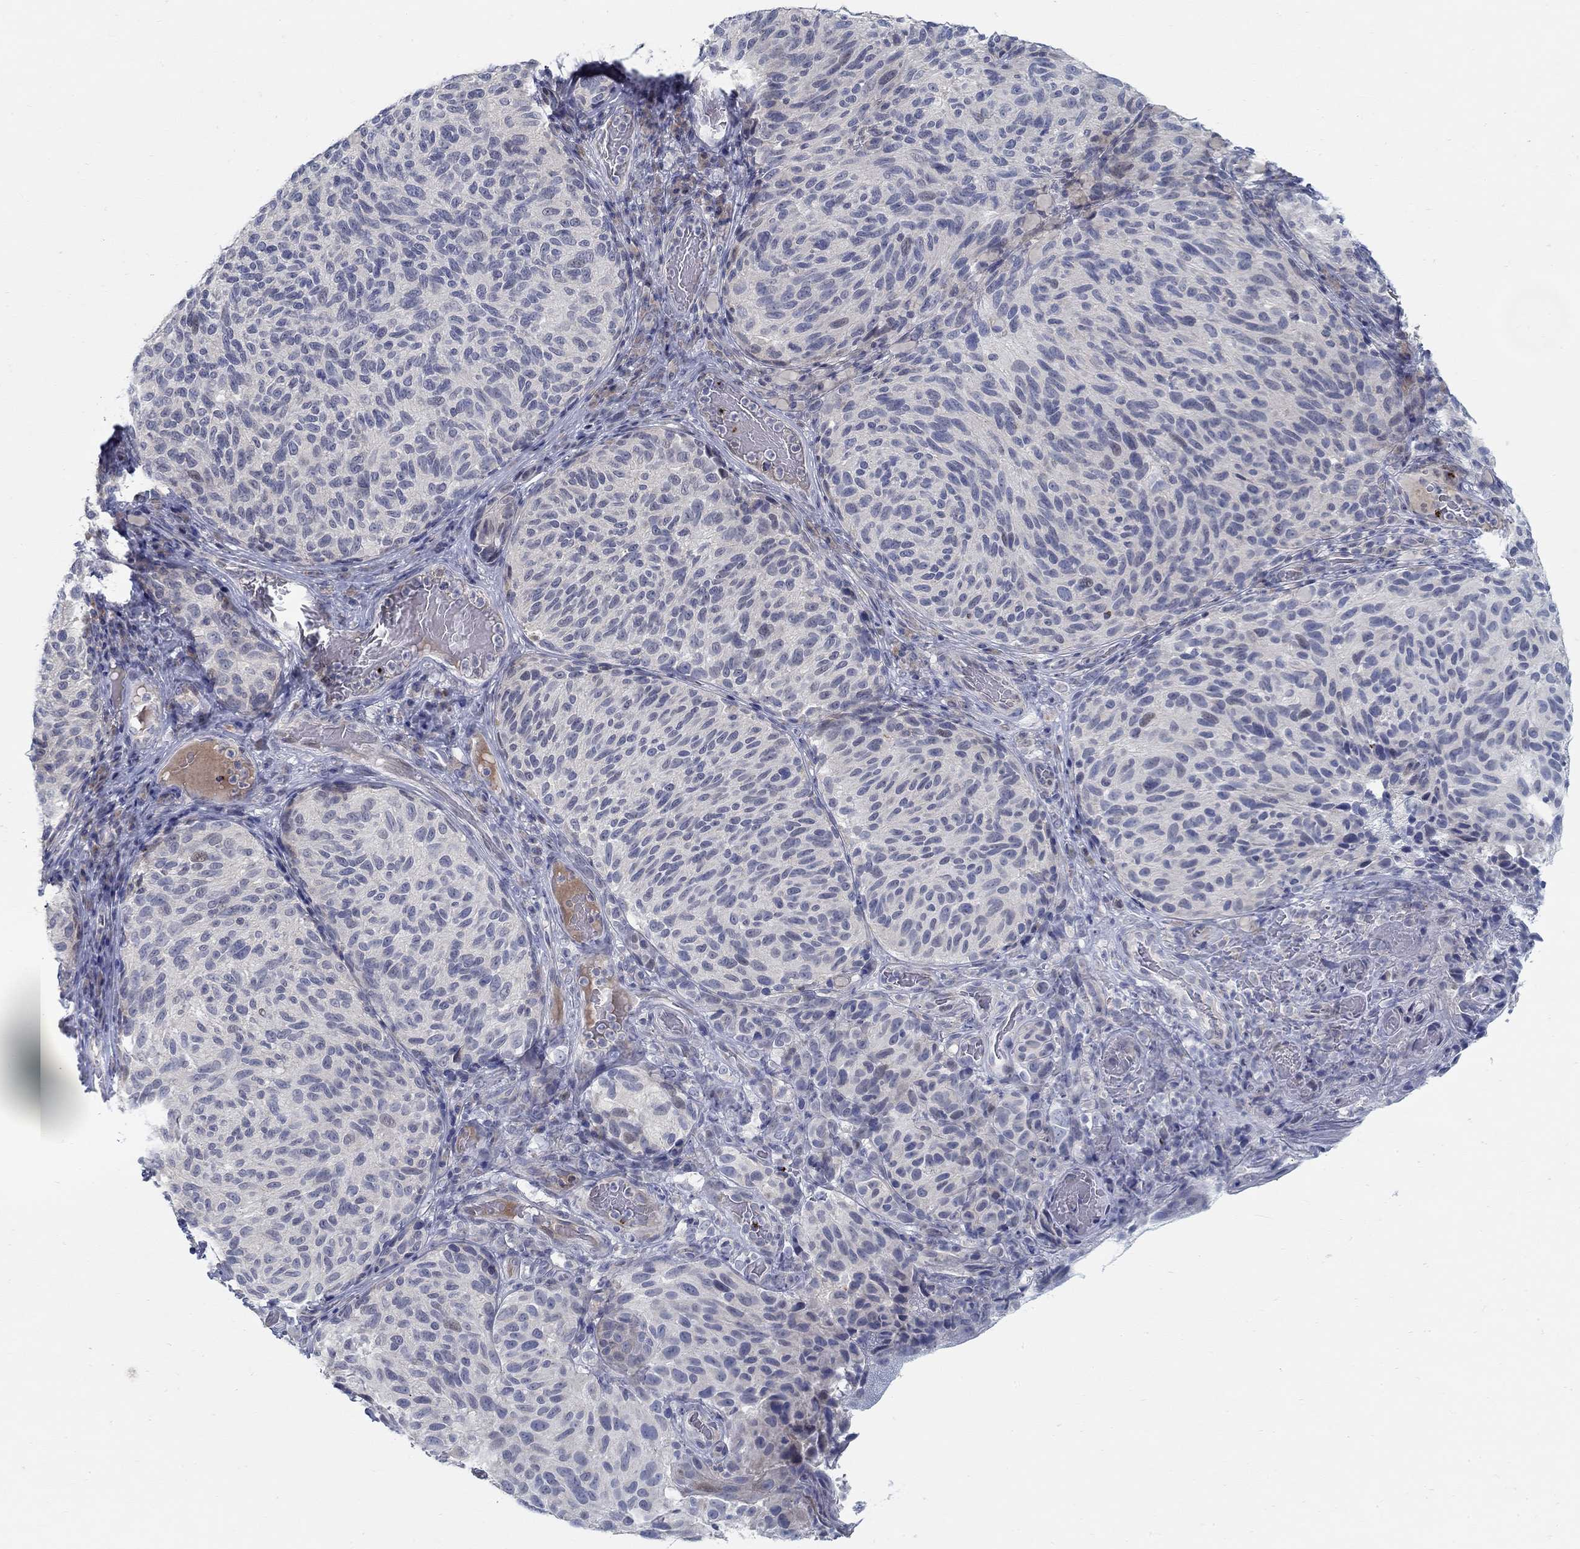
{"staining": {"intensity": "negative", "quantity": "none", "location": "none"}, "tissue": "melanoma", "cell_type": "Tumor cells", "image_type": "cancer", "snomed": [{"axis": "morphology", "description": "Malignant melanoma, NOS"}, {"axis": "topography", "description": "Skin"}], "caption": "An immunohistochemistry (IHC) histopathology image of malignant melanoma is shown. There is no staining in tumor cells of malignant melanoma. Nuclei are stained in blue.", "gene": "ANO7", "patient": {"sex": "female", "age": 73}}